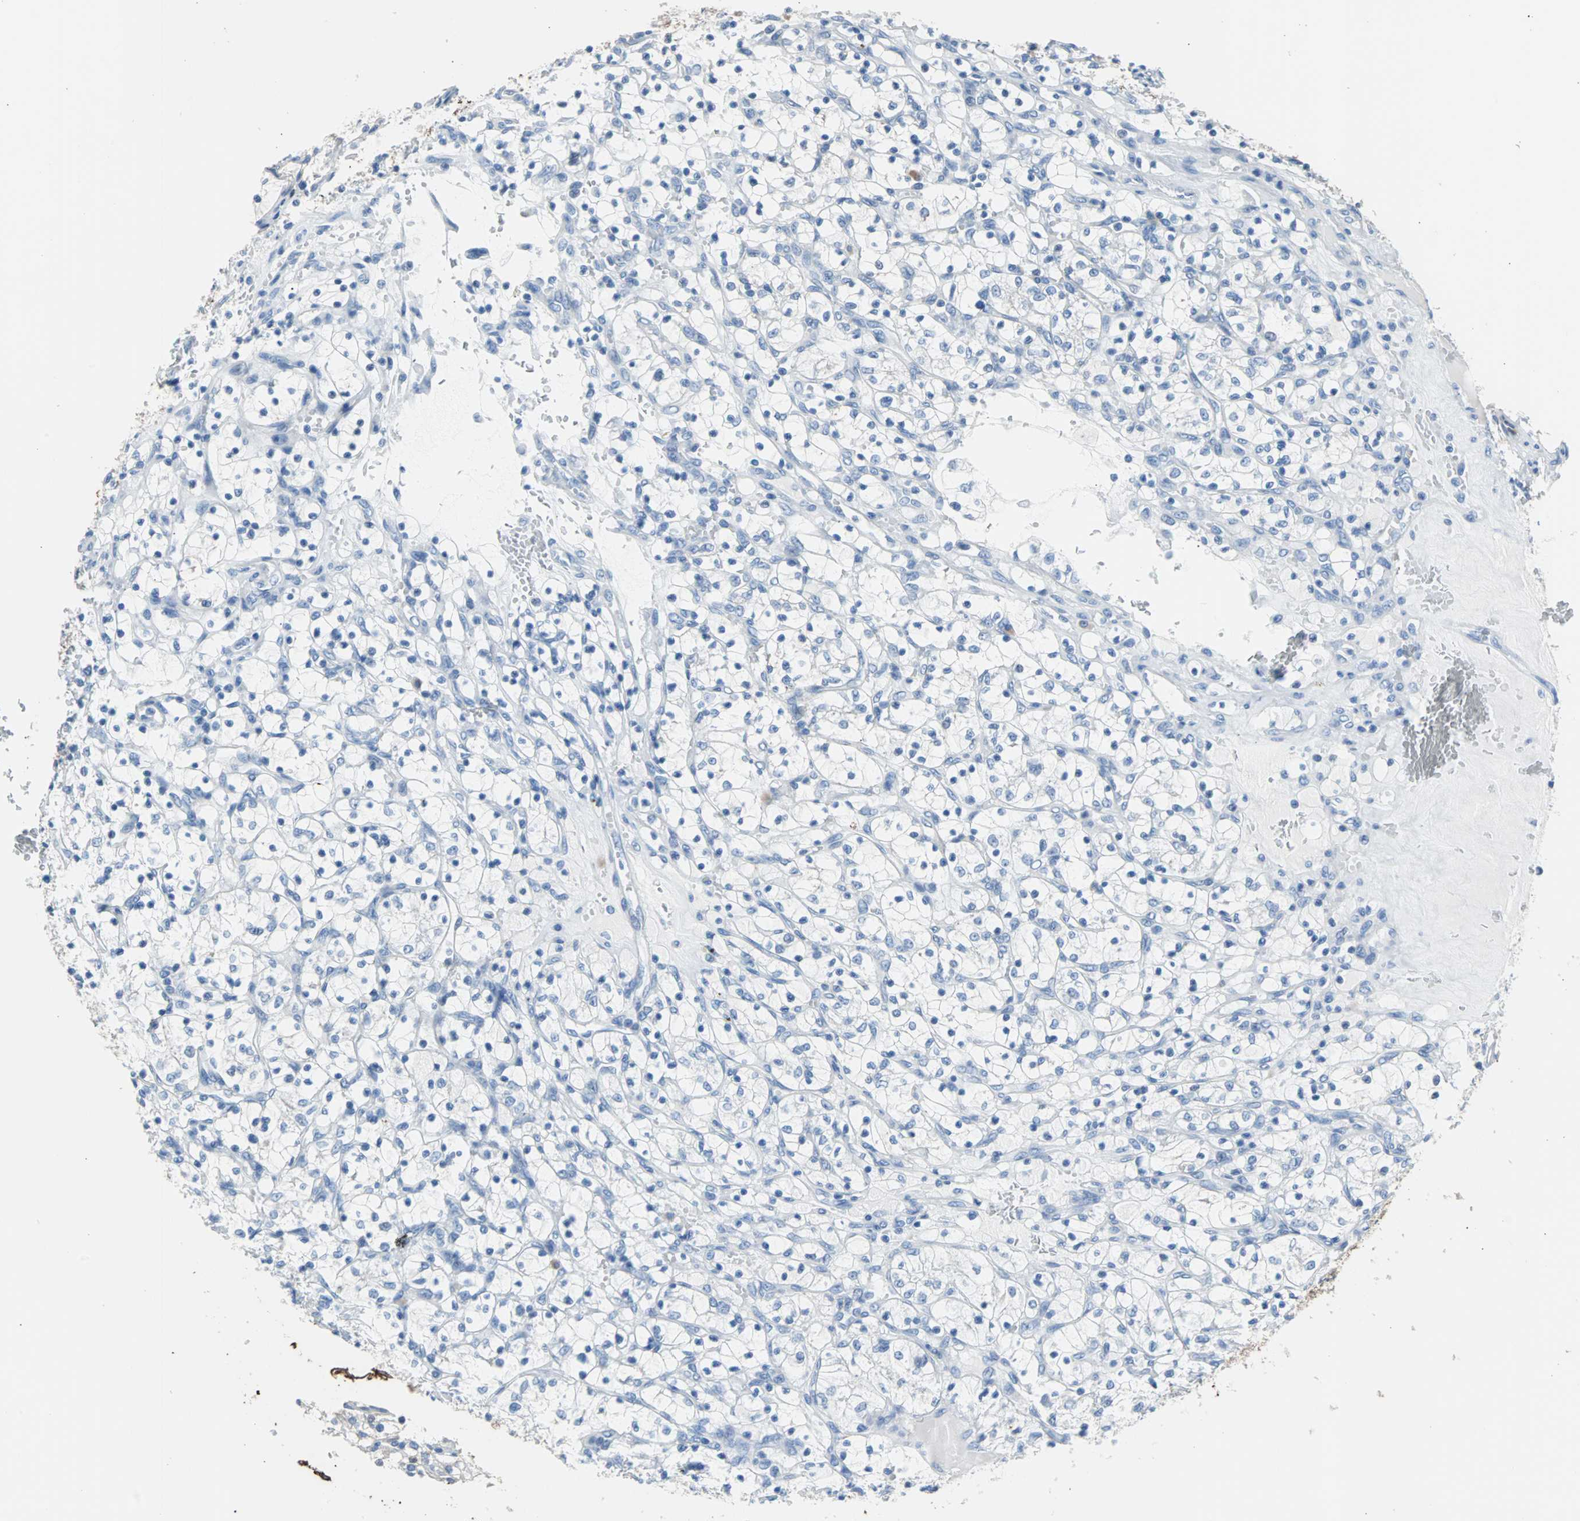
{"staining": {"intensity": "negative", "quantity": "none", "location": "none"}, "tissue": "renal cancer", "cell_type": "Tumor cells", "image_type": "cancer", "snomed": [{"axis": "morphology", "description": "Adenocarcinoma, NOS"}, {"axis": "topography", "description": "Kidney"}], "caption": "DAB (3,3'-diaminobenzidine) immunohistochemical staining of human adenocarcinoma (renal) exhibits no significant expression in tumor cells. (DAB immunohistochemistry, high magnification).", "gene": "KRT7", "patient": {"sex": "female", "age": 69}}